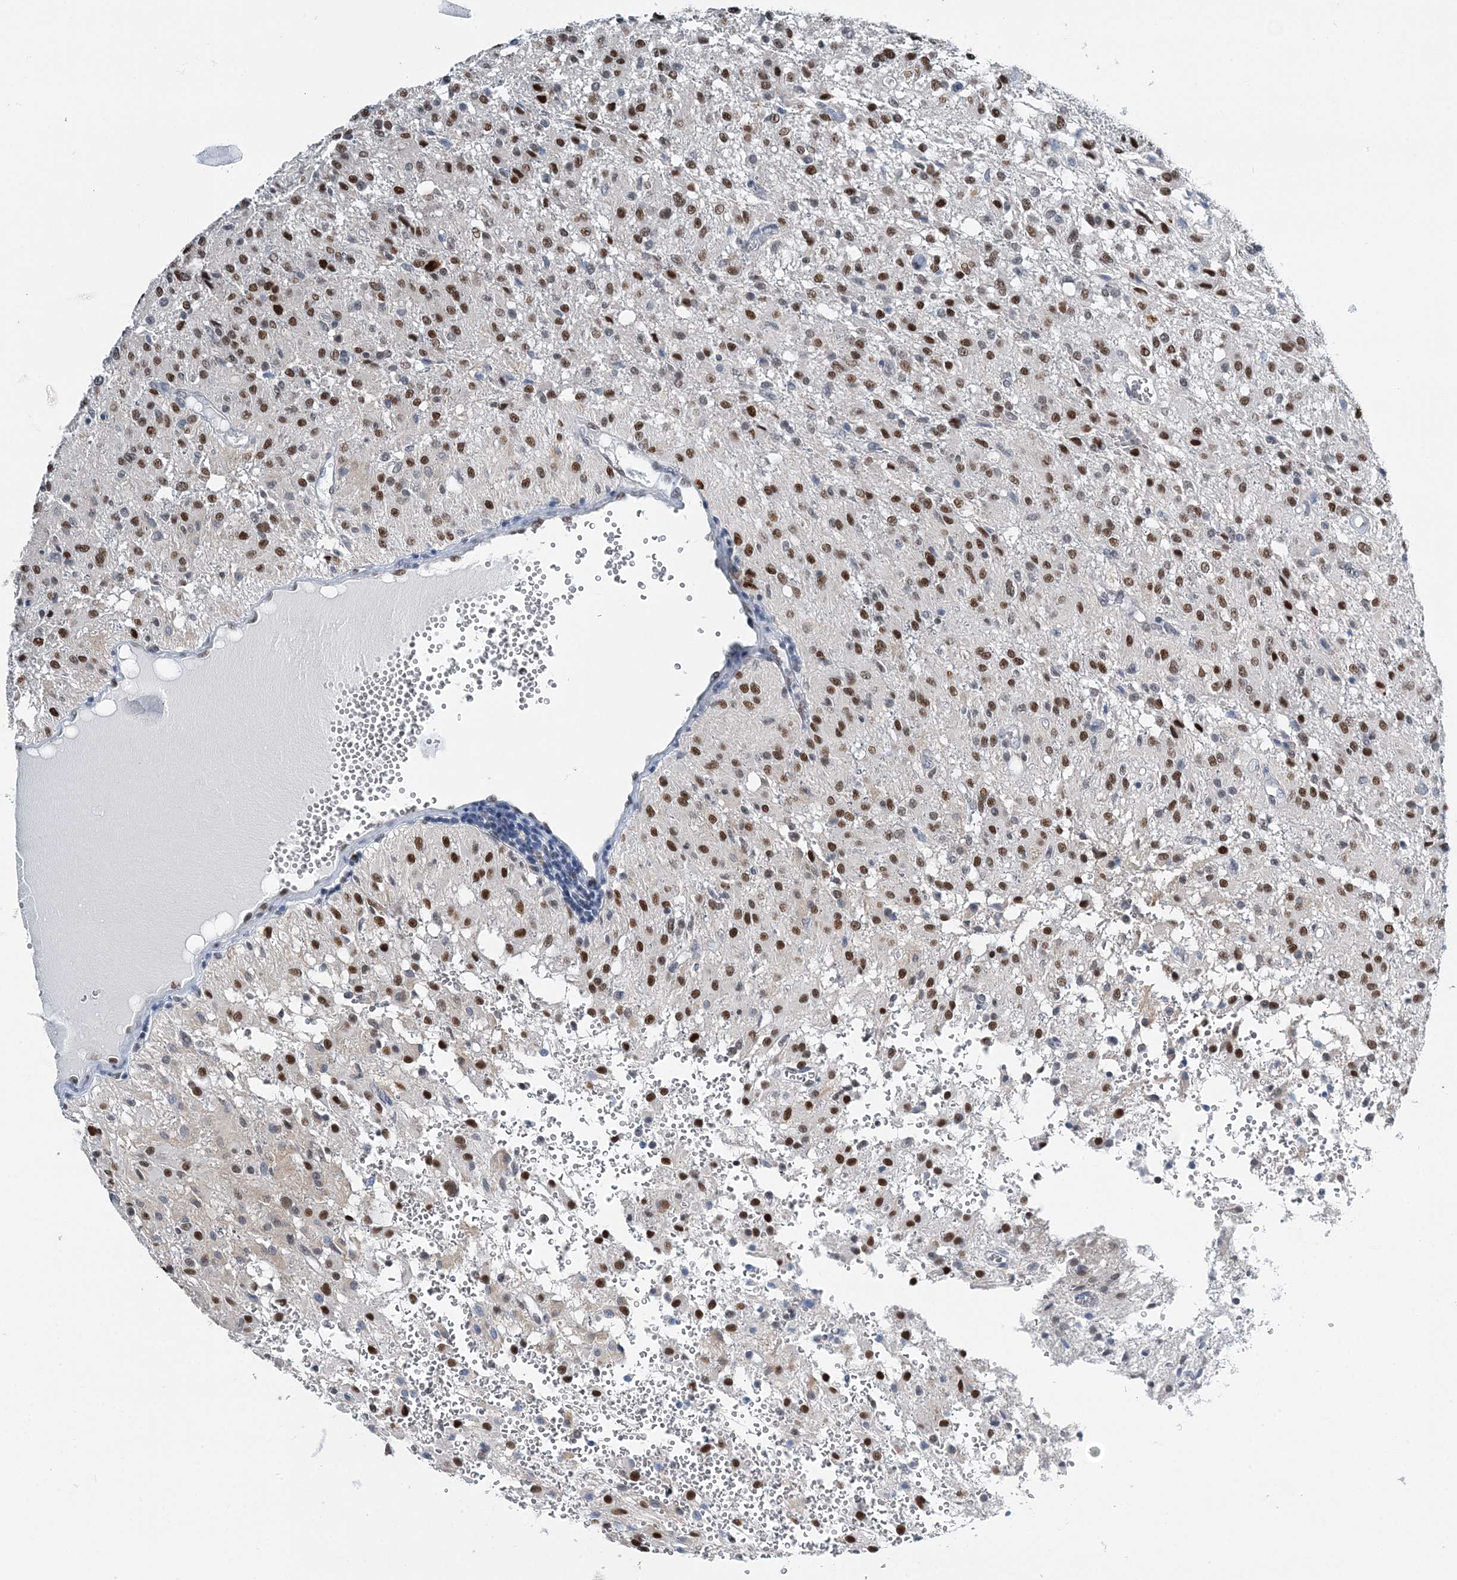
{"staining": {"intensity": "moderate", "quantity": ">75%", "location": "nuclear"}, "tissue": "glioma", "cell_type": "Tumor cells", "image_type": "cancer", "snomed": [{"axis": "morphology", "description": "Glioma, malignant, High grade"}, {"axis": "topography", "description": "Brain"}], "caption": "Brown immunohistochemical staining in malignant glioma (high-grade) displays moderate nuclear staining in approximately >75% of tumor cells.", "gene": "HAT1", "patient": {"sex": "female", "age": 59}}